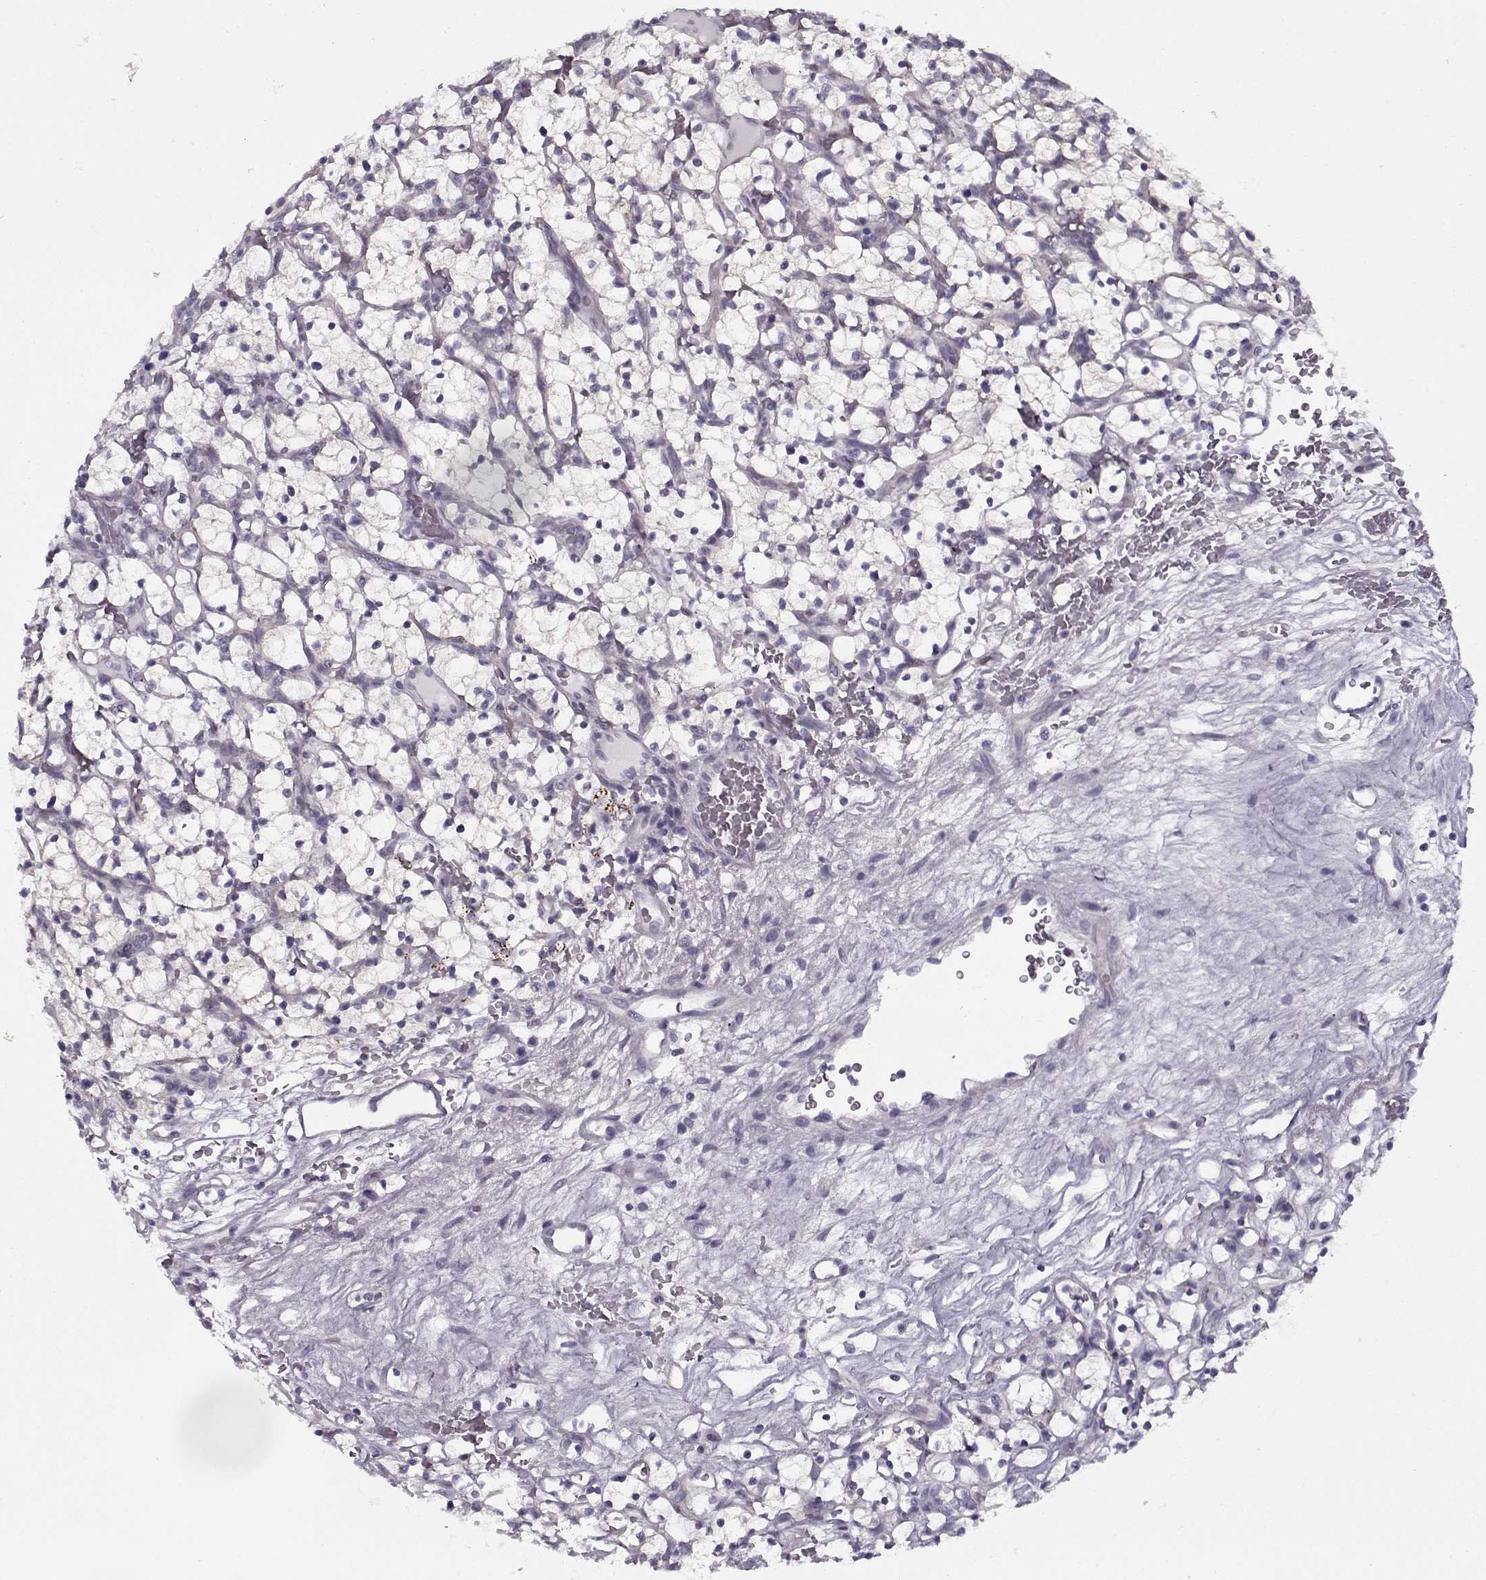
{"staining": {"intensity": "negative", "quantity": "none", "location": "none"}, "tissue": "renal cancer", "cell_type": "Tumor cells", "image_type": "cancer", "snomed": [{"axis": "morphology", "description": "Adenocarcinoma, NOS"}, {"axis": "topography", "description": "Kidney"}], "caption": "Tumor cells show no significant protein expression in renal adenocarcinoma. Brightfield microscopy of immunohistochemistry stained with DAB (brown) and hematoxylin (blue), captured at high magnification.", "gene": "PP2D1", "patient": {"sex": "female", "age": 64}}